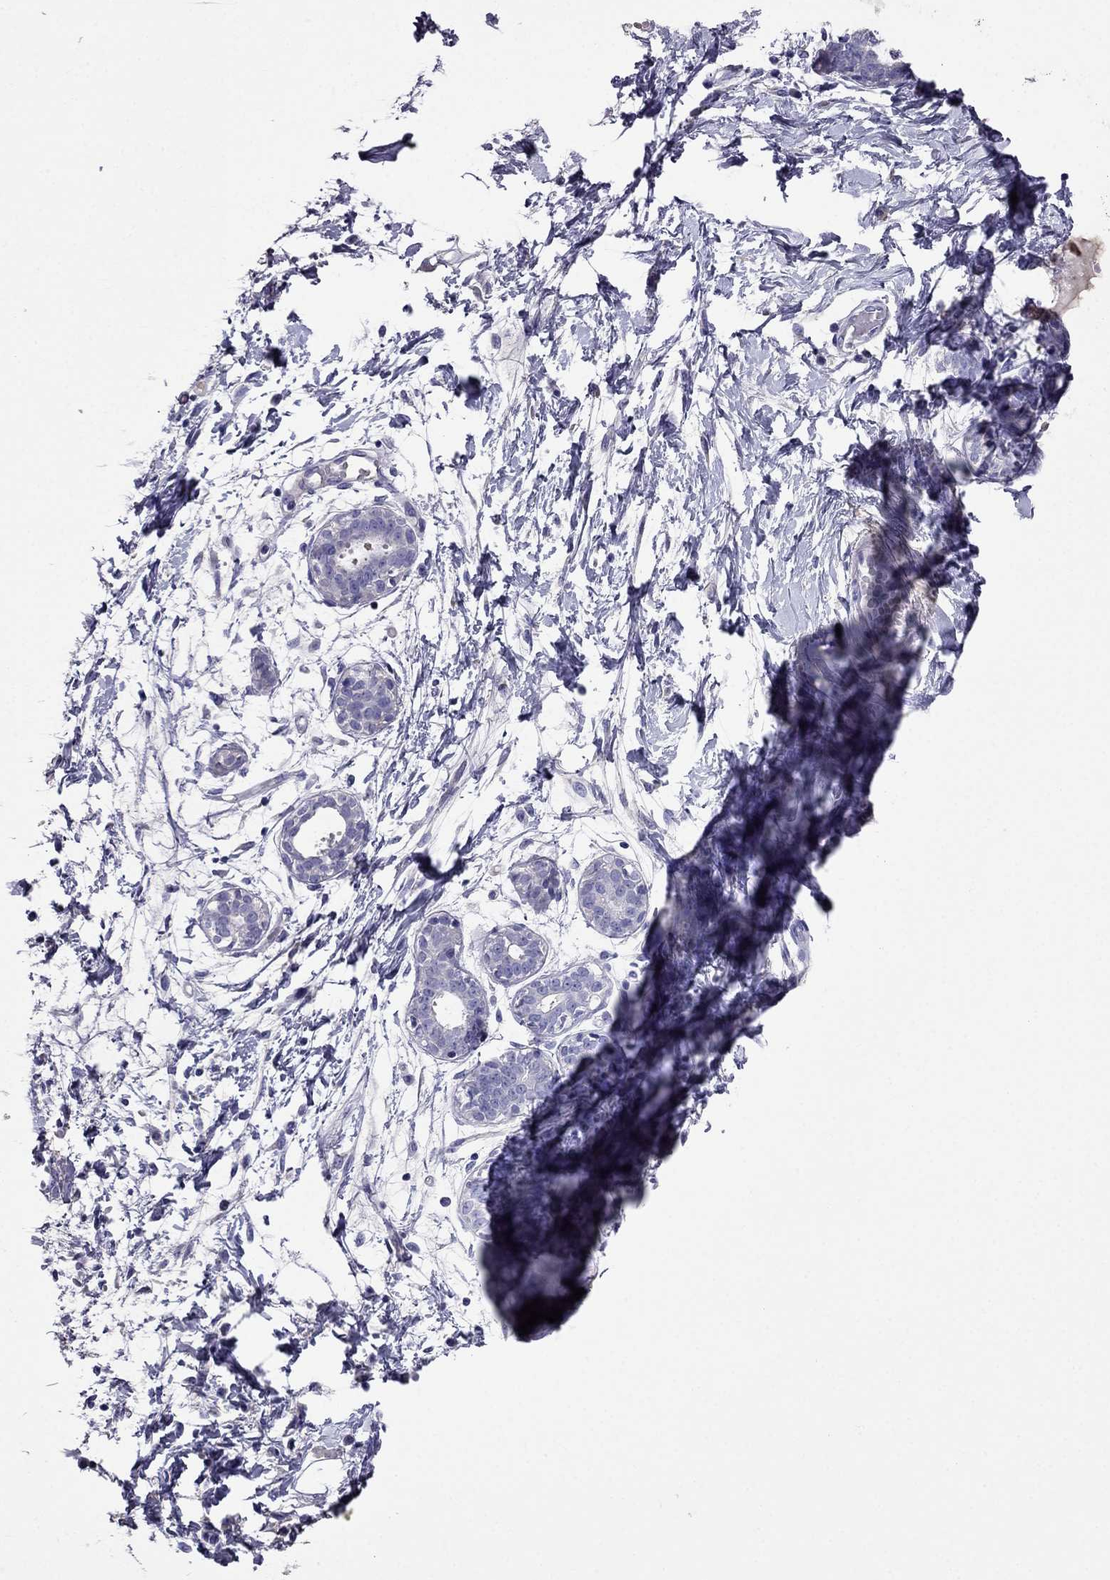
{"staining": {"intensity": "negative", "quantity": "none", "location": "none"}, "tissue": "breast", "cell_type": "Adipocytes", "image_type": "normal", "snomed": [{"axis": "morphology", "description": "Normal tissue, NOS"}, {"axis": "topography", "description": "Breast"}], "caption": "An immunohistochemistry (IHC) histopathology image of unremarkable breast is shown. There is no staining in adipocytes of breast.", "gene": "TBC1D21", "patient": {"sex": "female", "age": 37}}